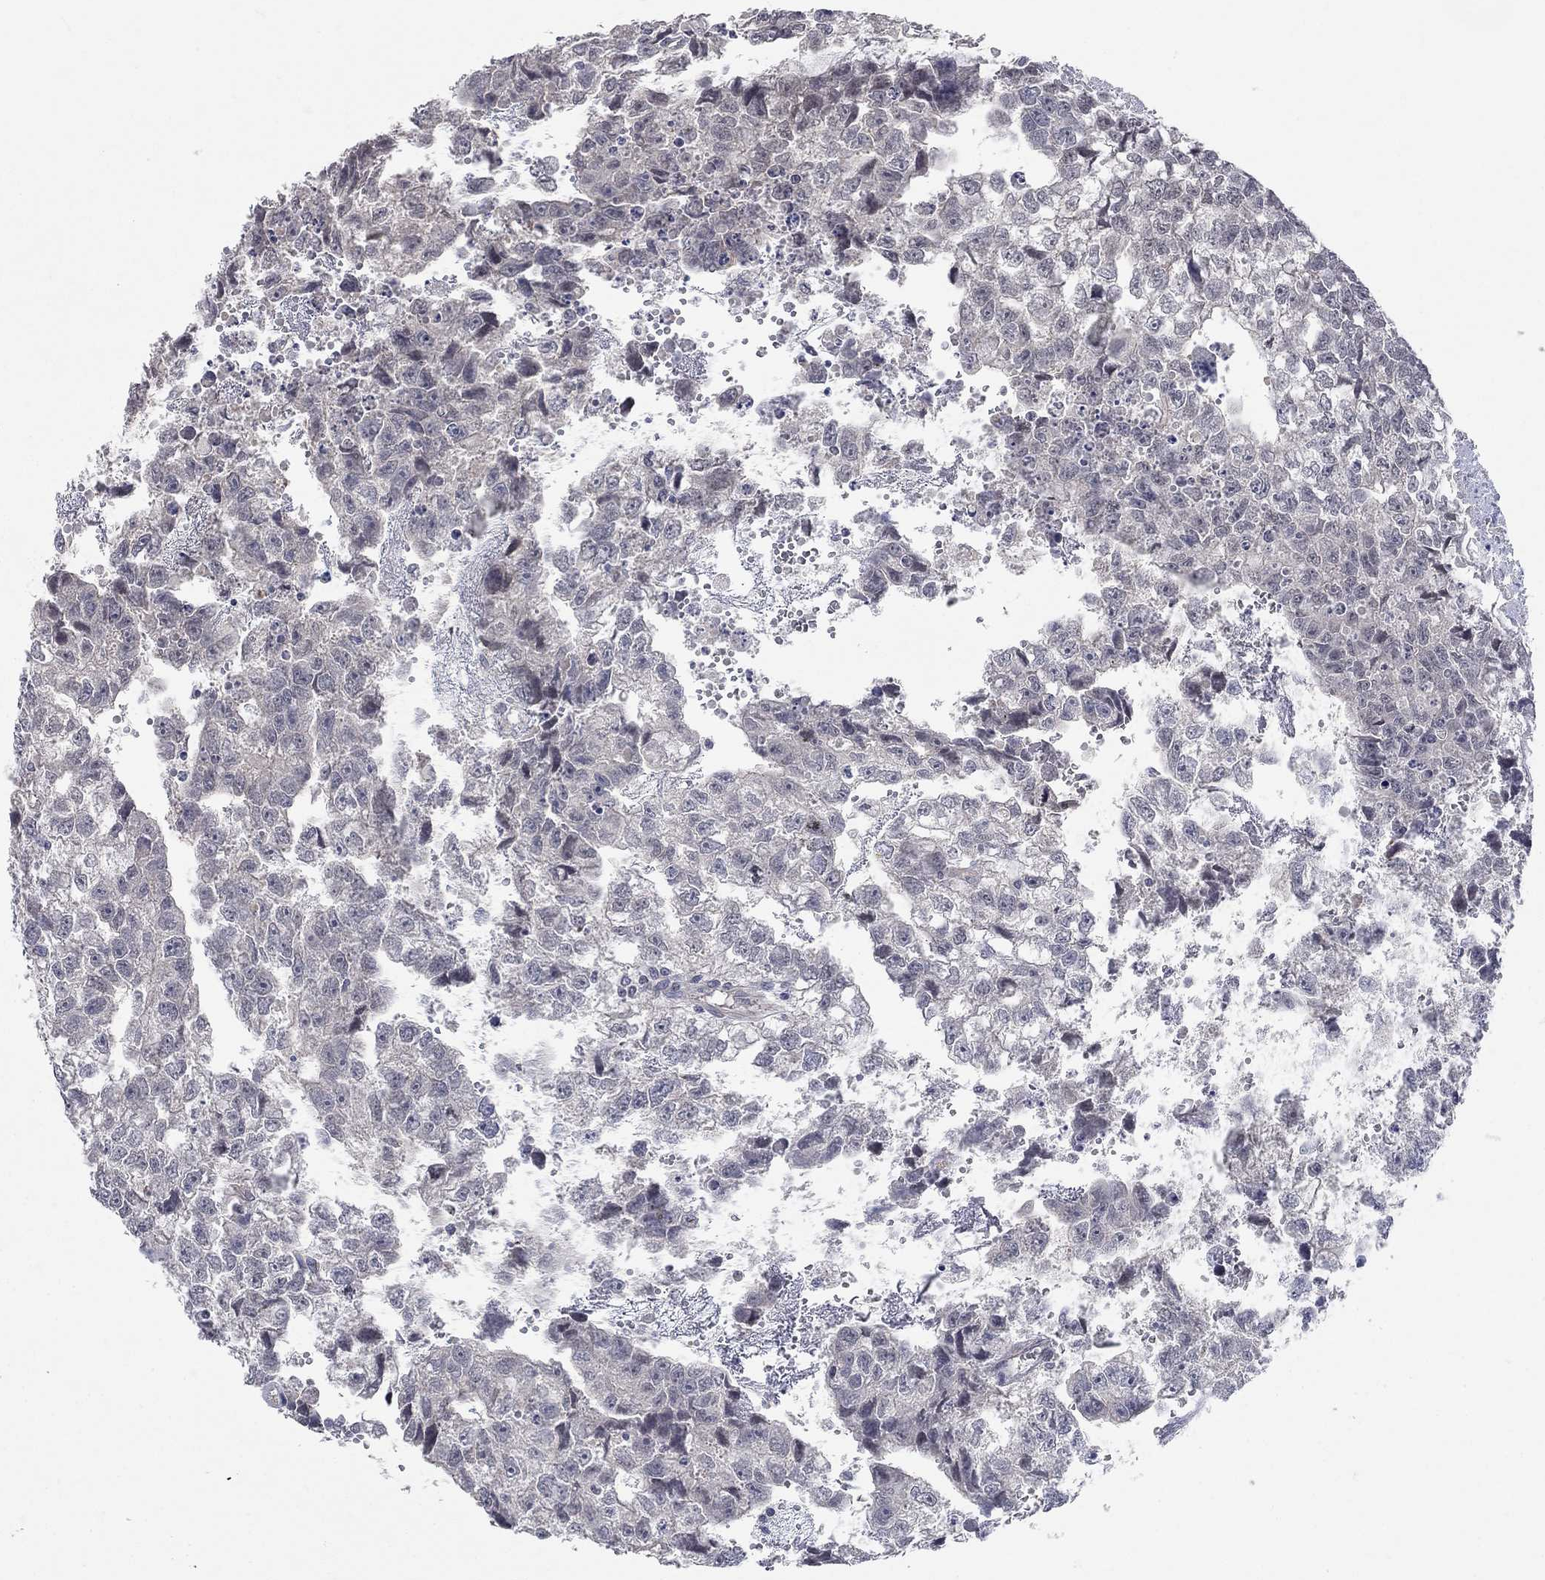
{"staining": {"intensity": "negative", "quantity": "none", "location": "none"}, "tissue": "testis cancer", "cell_type": "Tumor cells", "image_type": "cancer", "snomed": [{"axis": "morphology", "description": "Carcinoma, Embryonal, NOS"}, {"axis": "morphology", "description": "Teratoma, malignant, NOS"}, {"axis": "topography", "description": "Testis"}], "caption": "A micrograph of testis cancer (malignant teratoma) stained for a protein shows no brown staining in tumor cells.", "gene": "WASF3", "patient": {"sex": "male", "age": 44}}